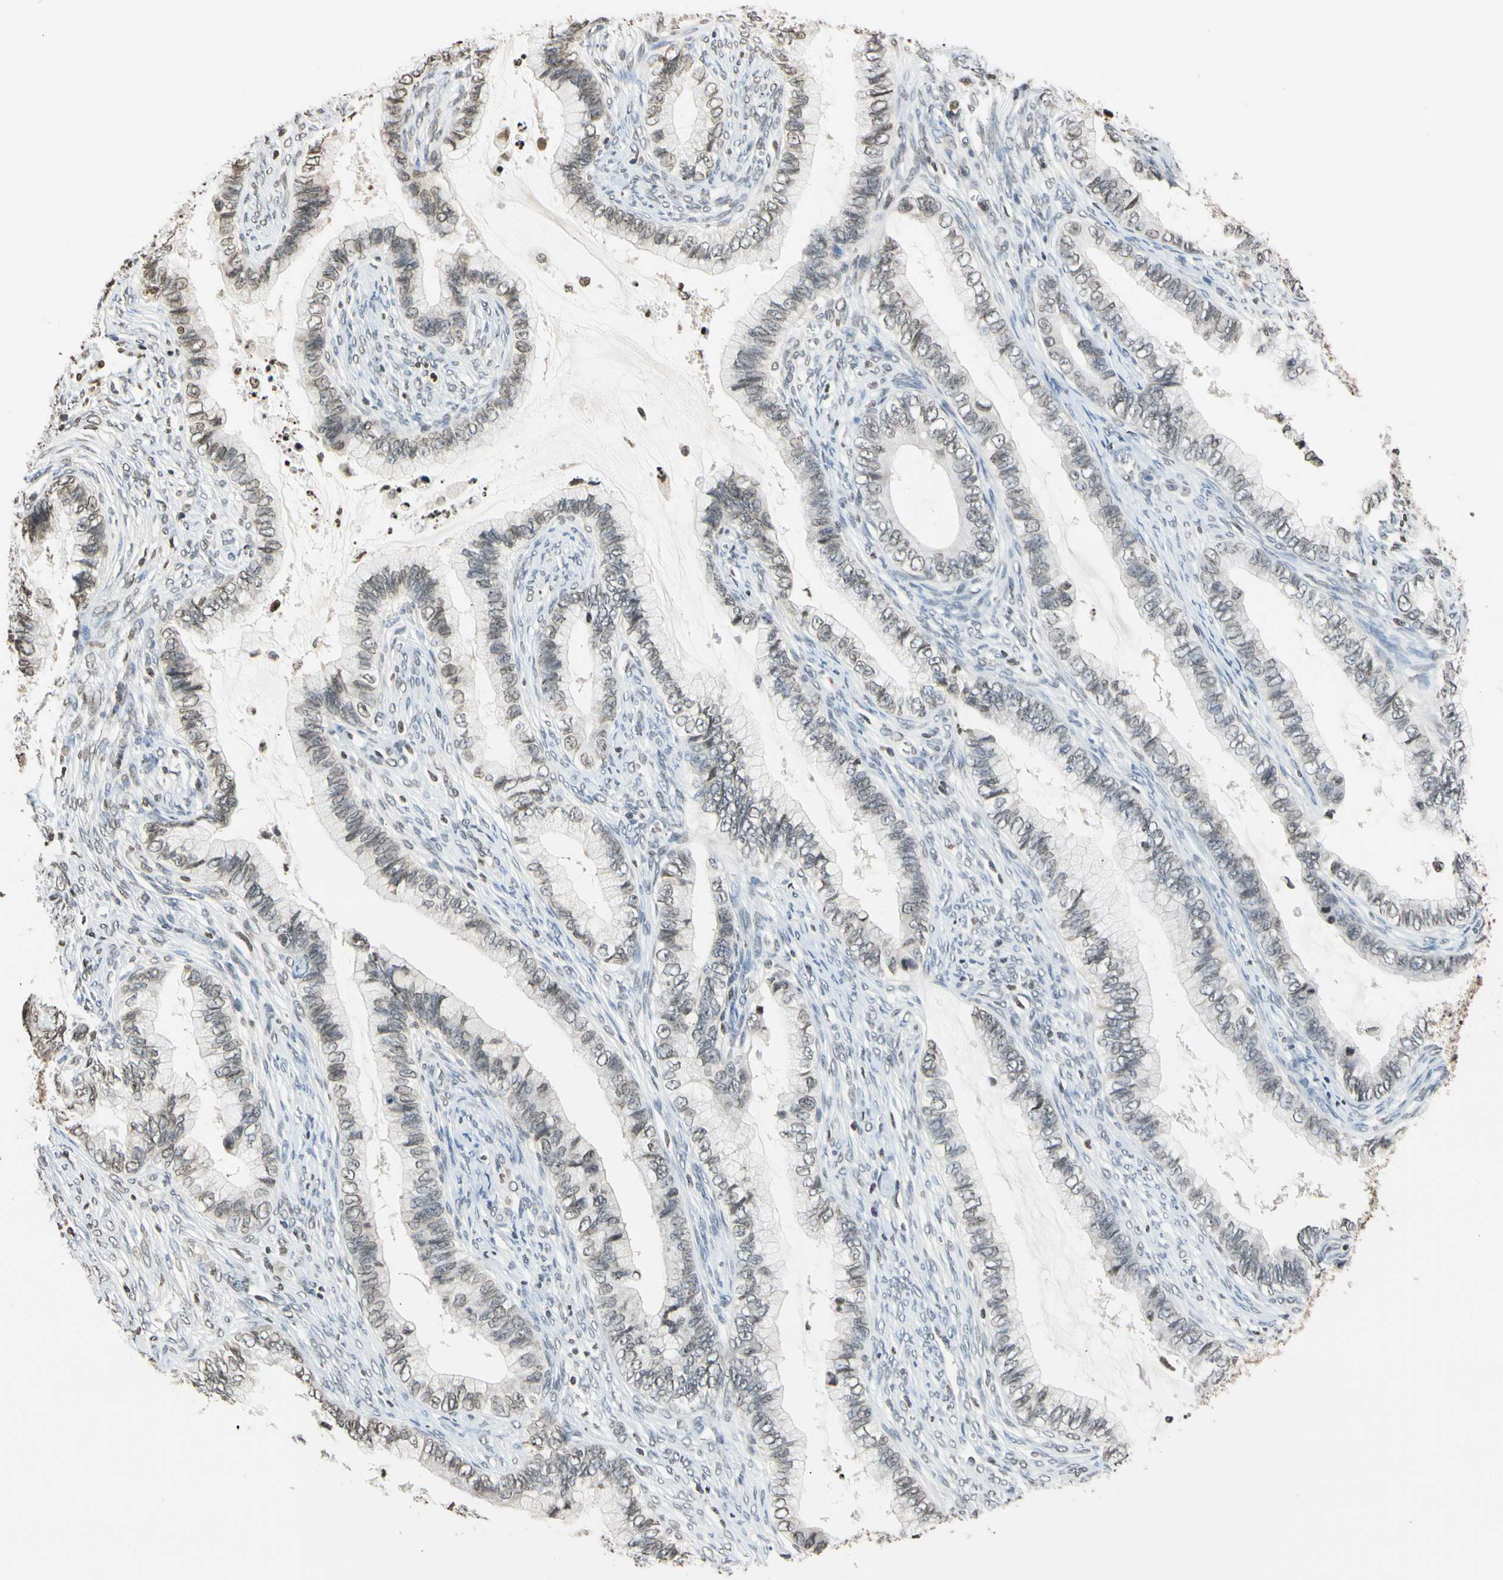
{"staining": {"intensity": "weak", "quantity": "25%-75%", "location": "nuclear"}, "tissue": "cervical cancer", "cell_type": "Tumor cells", "image_type": "cancer", "snomed": [{"axis": "morphology", "description": "Adenocarcinoma, NOS"}, {"axis": "topography", "description": "Cervix"}], "caption": "Weak nuclear protein staining is seen in about 25%-75% of tumor cells in cervical cancer. The staining was performed using DAB (3,3'-diaminobenzidine), with brown indicating positive protein expression. Nuclei are stained blue with hematoxylin.", "gene": "GPX4", "patient": {"sex": "female", "age": 44}}